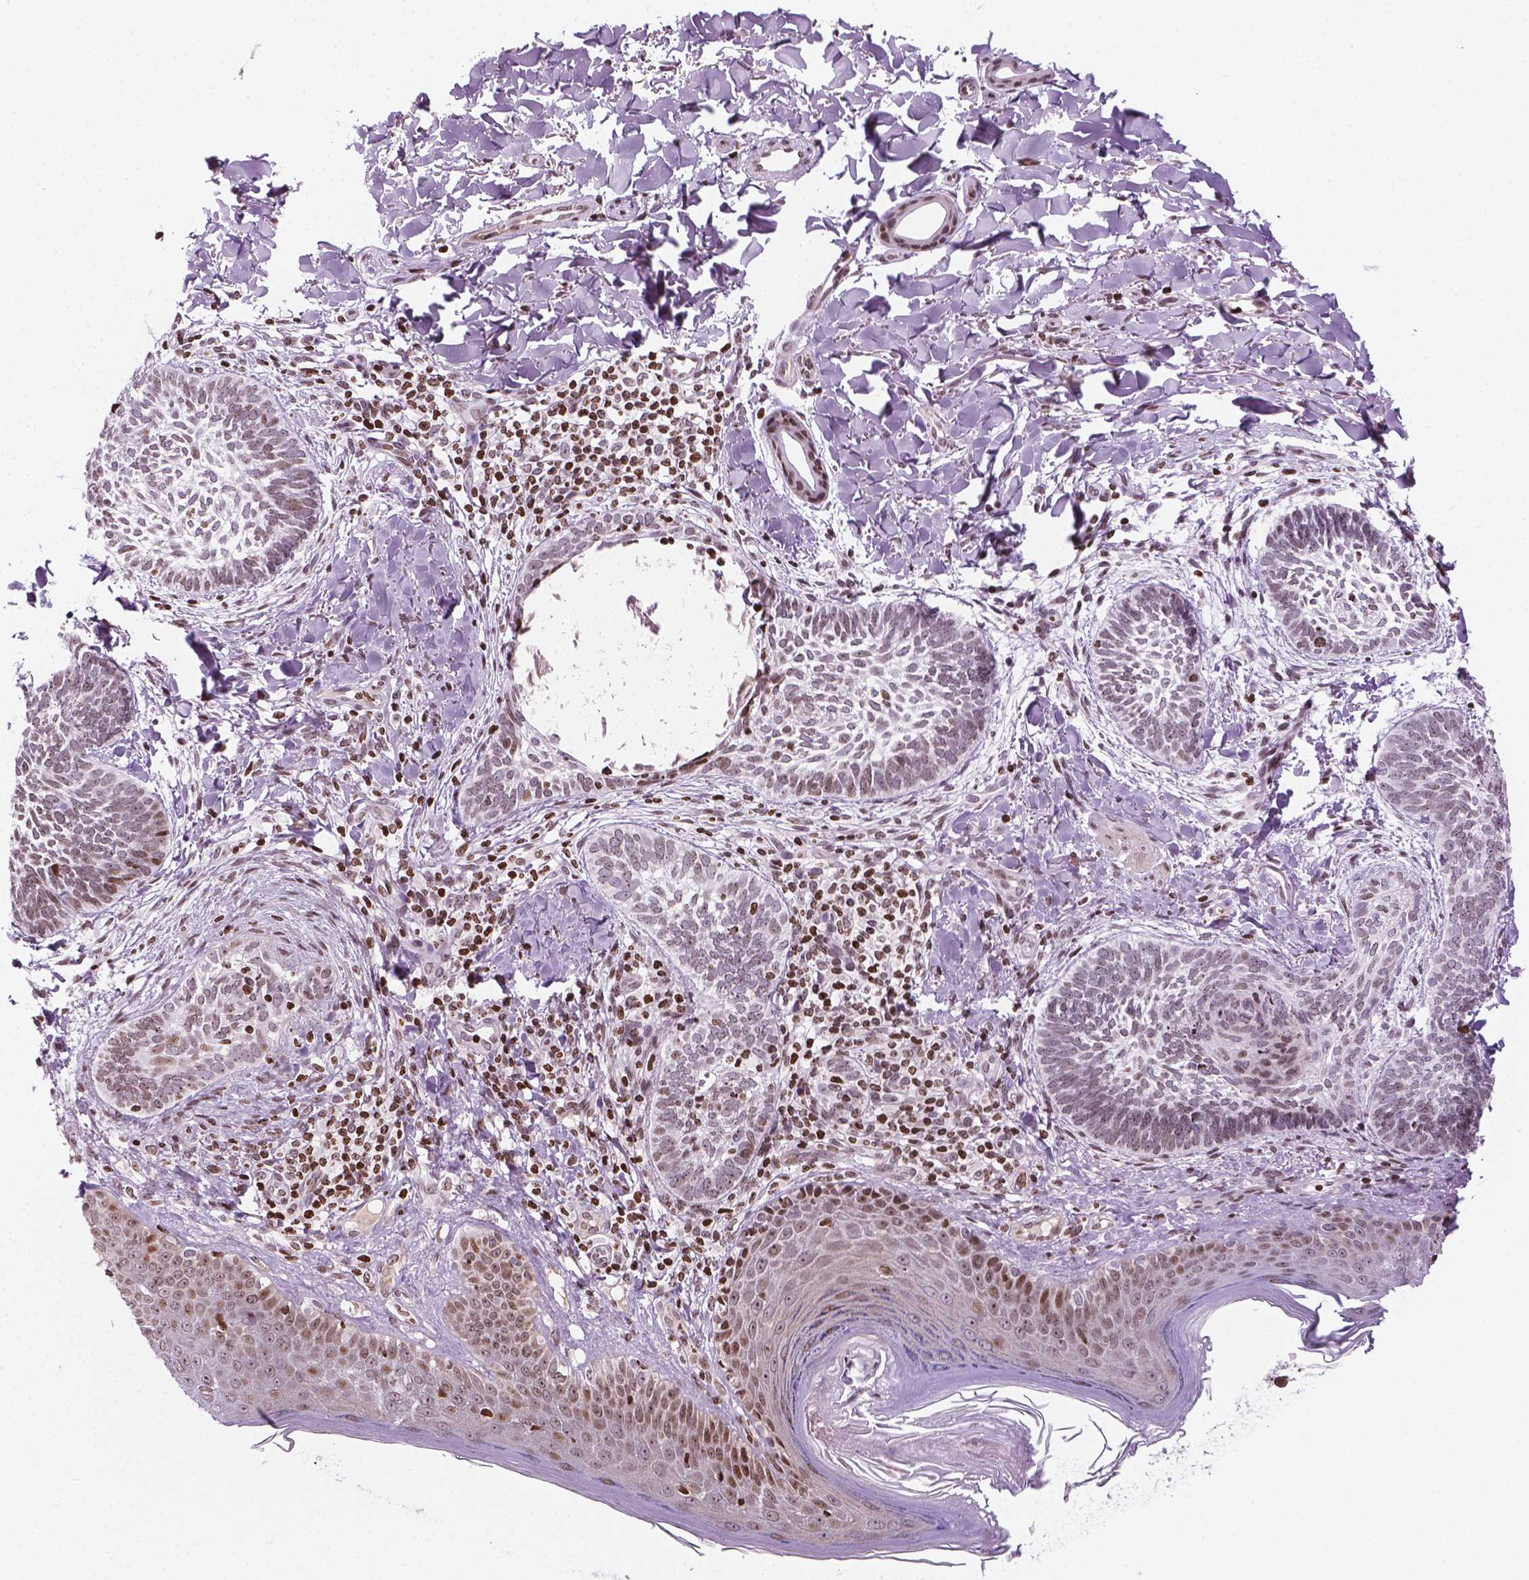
{"staining": {"intensity": "weak", "quantity": "25%-75%", "location": "nuclear"}, "tissue": "skin cancer", "cell_type": "Tumor cells", "image_type": "cancer", "snomed": [{"axis": "morphology", "description": "Normal tissue, NOS"}, {"axis": "morphology", "description": "Basal cell carcinoma"}, {"axis": "topography", "description": "Skin"}], "caption": "The micrograph demonstrates a brown stain indicating the presence of a protein in the nuclear of tumor cells in basal cell carcinoma (skin).", "gene": "PIP4K2A", "patient": {"sex": "male", "age": 46}}